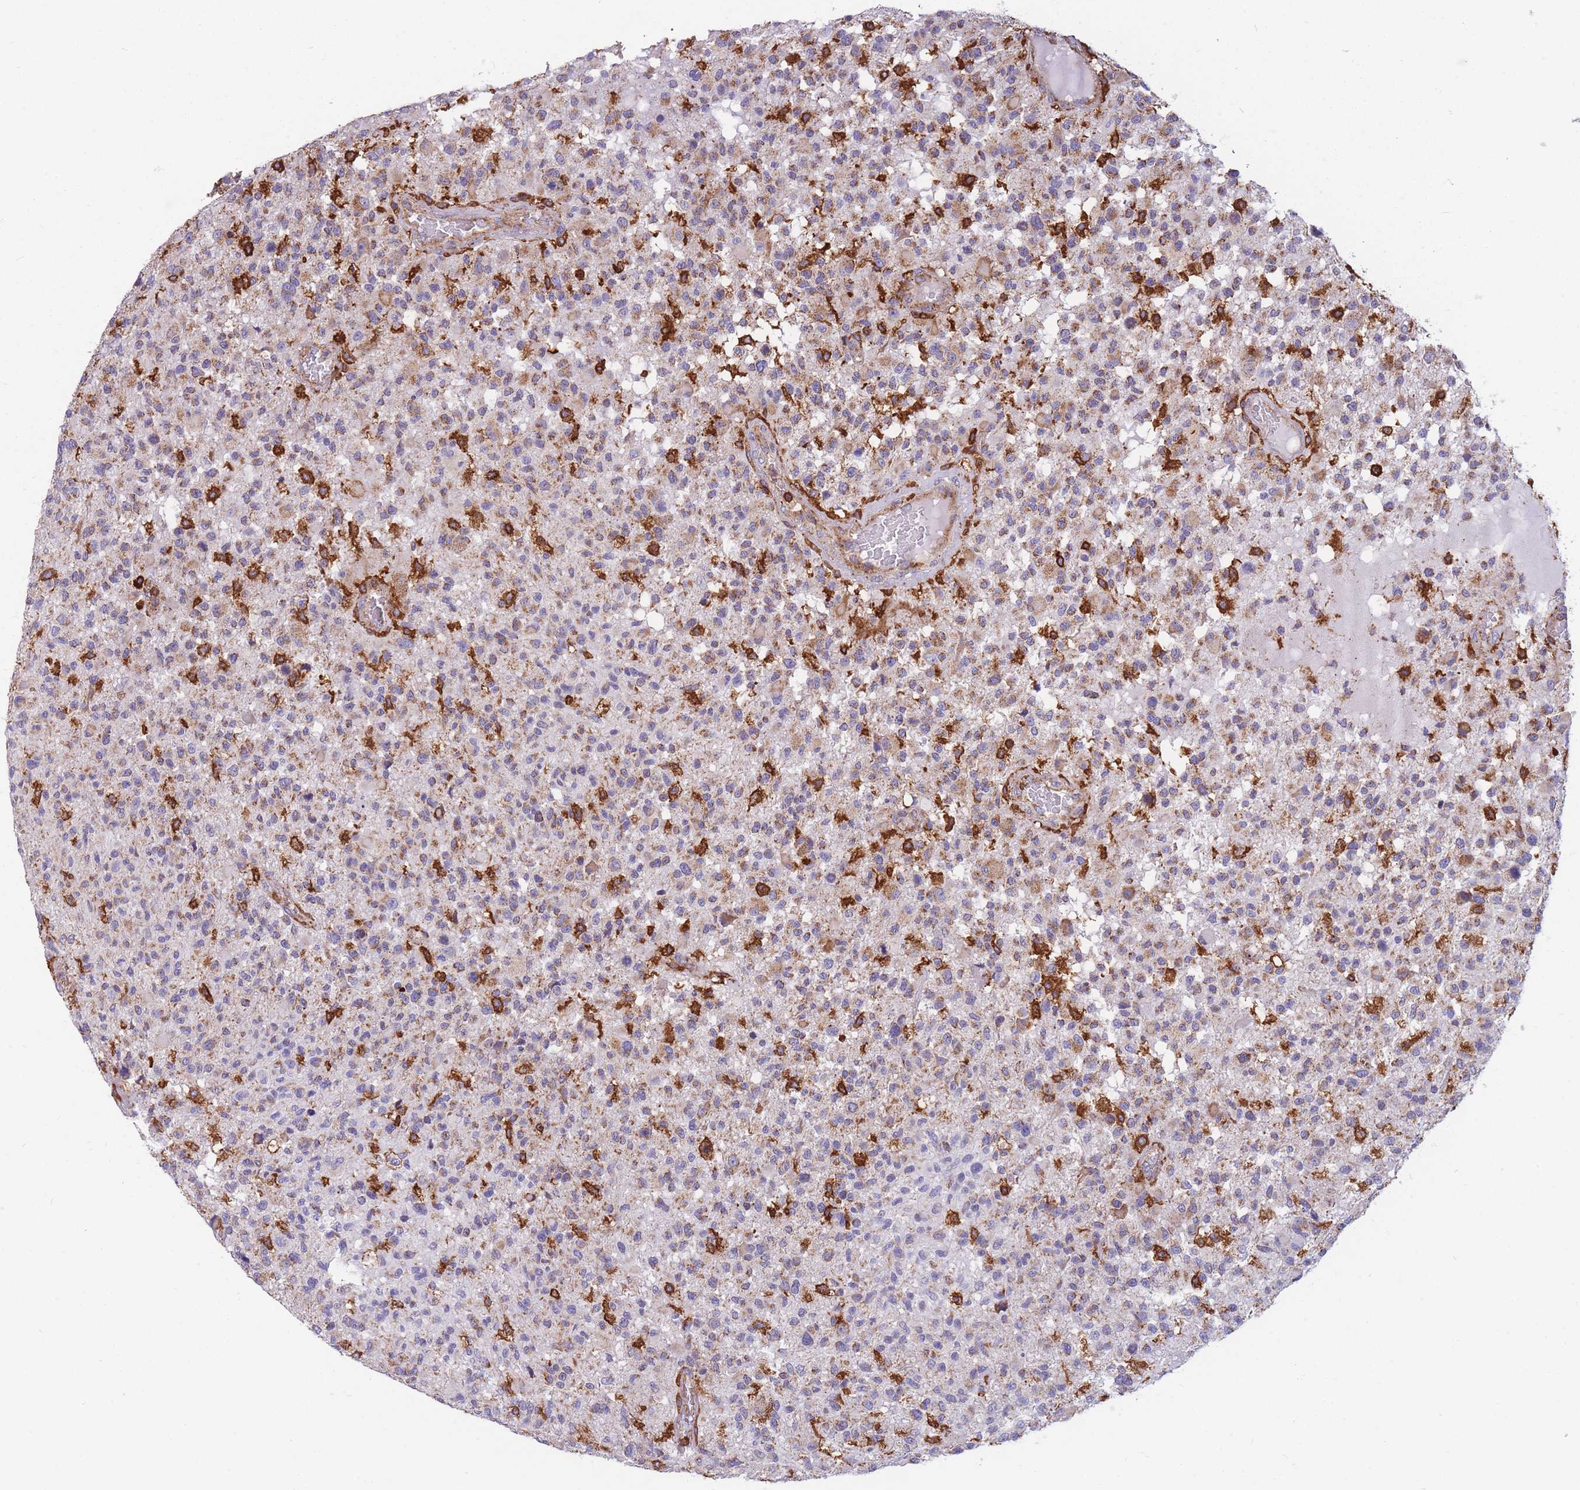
{"staining": {"intensity": "strong", "quantity": "<25%", "location": "cytoplasmic/membranous"}, "tissue": "glioma", "cell_type": "Tumor cells", "image_type": "cancer", "snomed": [{"axis": "morphology", "description": "Glioma, malignant, High grade"}, {"axis": "morphology", "description": "Glioblastoma, NOS"}, {"axis": "topography", "description": "Brain"}], "caption": "High-magnification brightfield microscopy of high-grade glioma (malignant) stained with DAB (brown) and counterstained with hematoxylin (blue). tumor cells exhibit strong cytoplasmic/membranous positivity is appreciated in approximately<25% of cells.", "gene": "MRPL54", "patient": {"sex": "male", "age": 60}}